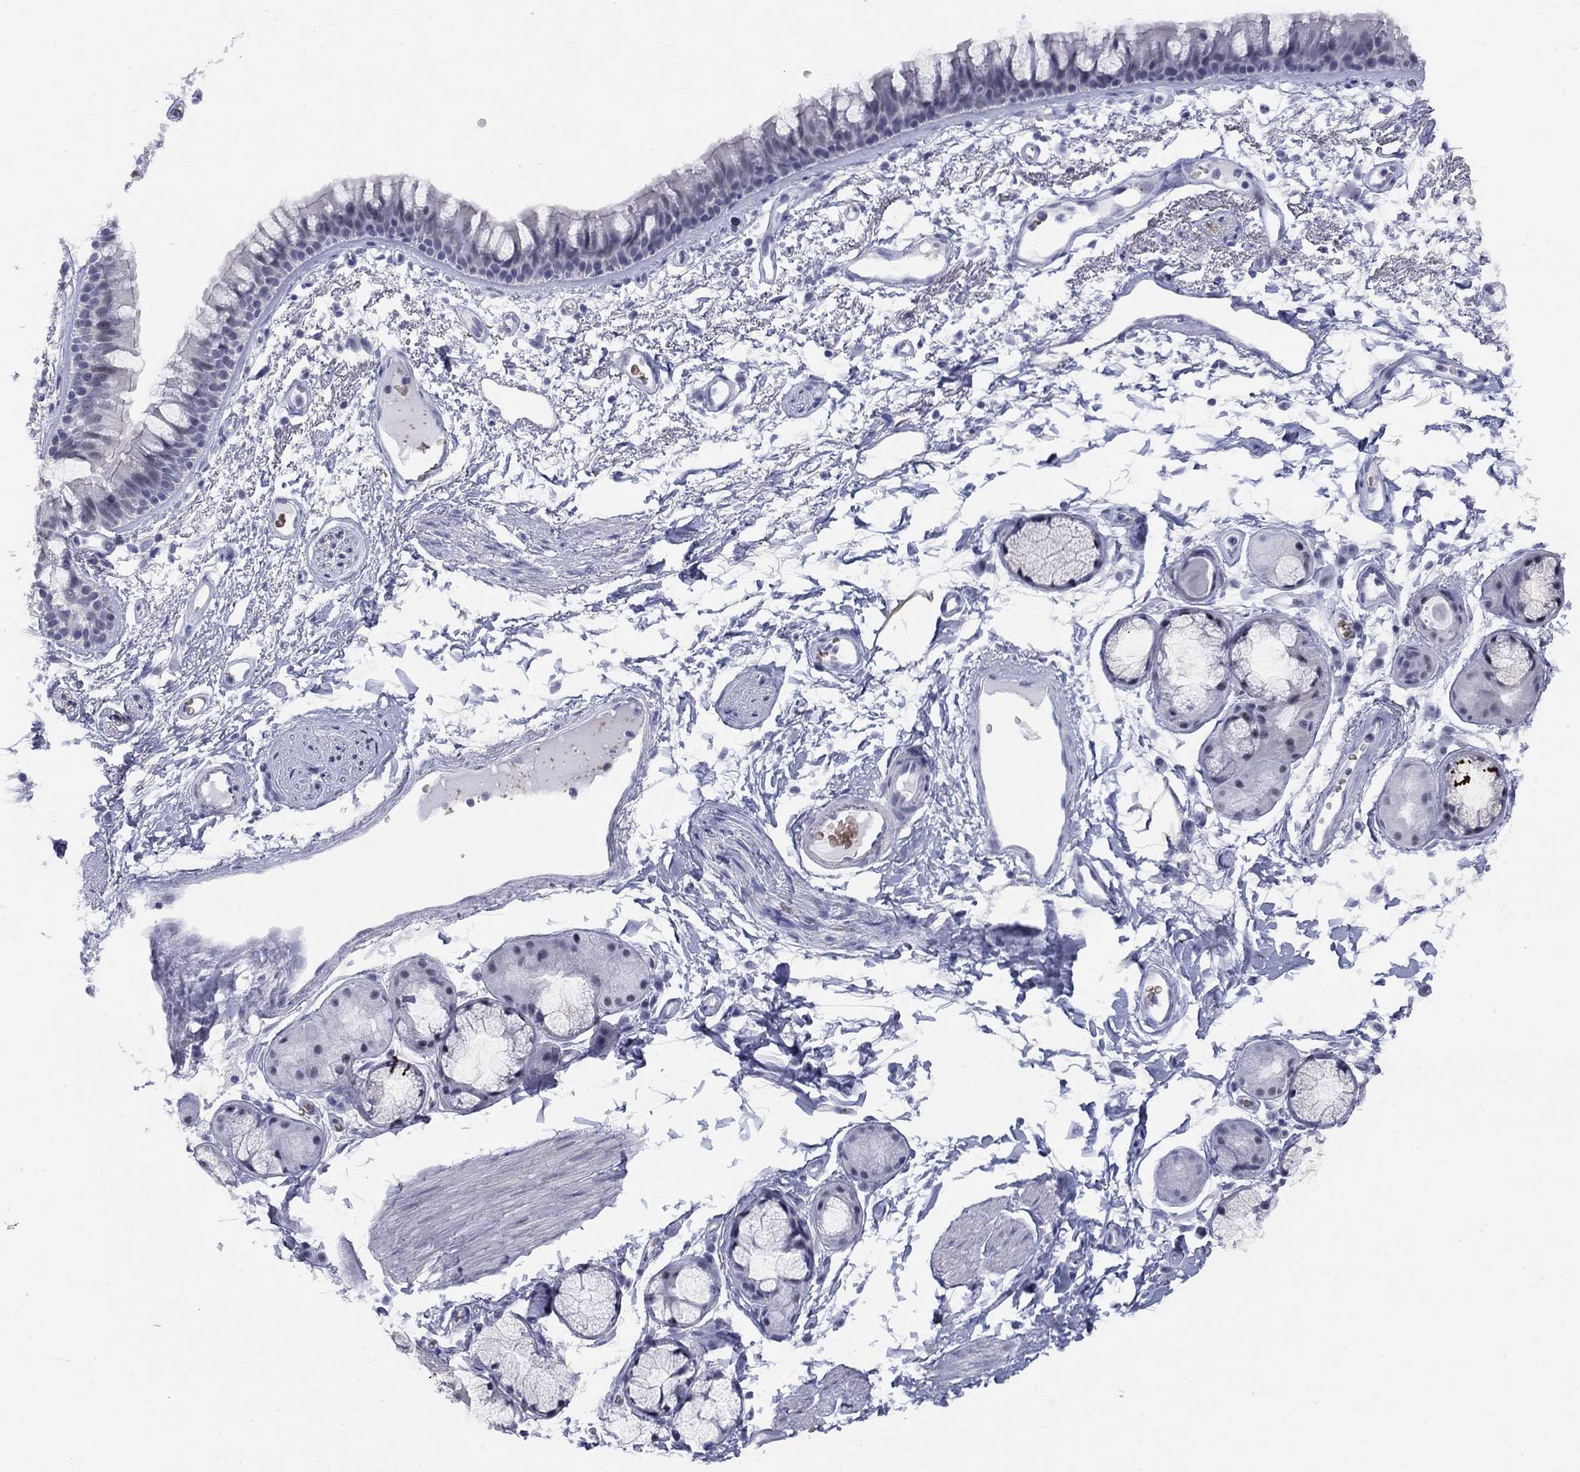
{"staining": {"intensity": "negative", "quantity": "none", "location": "none"}, "tissue": "bronchus", "cell_type": "Respiratory epithelial cells", "image_type": "normal", "snomed": [{"axis": "morphology", "description": "Normal tissue, NOS"}, {"axis": "topography", "description": "Cartilage tissue"}, {"axis": "topography", "description": "Bronchus"}], "caption": "An immunohistochemistry histopathology image of unremarkable bronchus is shown. There is no staining in respiratory epithelial cells of bronchus. (DAB immunohistochemistry (IHC), high magnification).", "gene": "DMTN", "patient": {"sex": "male", "age": 66}}